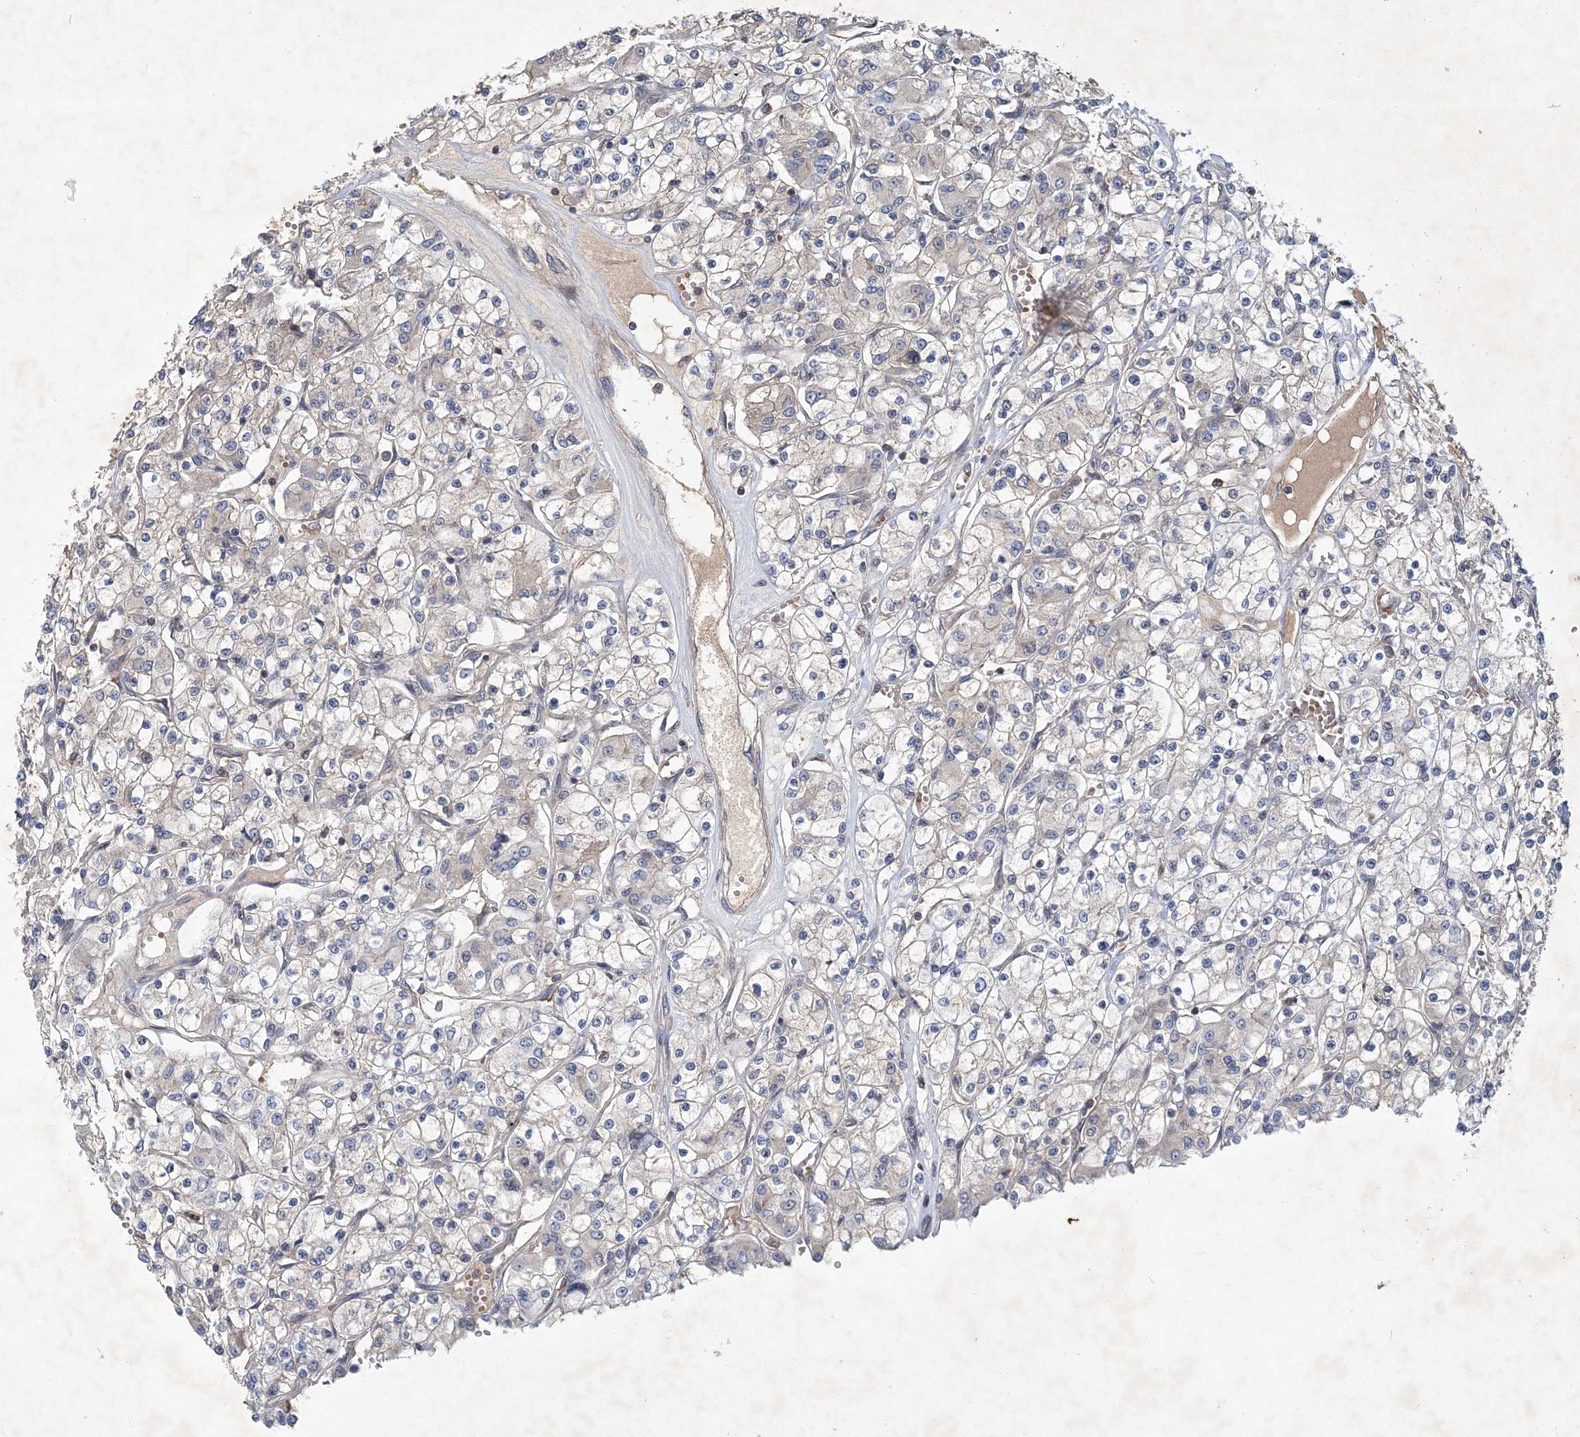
{"staining": {"intensity": "negative", "quantity": "none", "location": "none"}, "tissue": "renal cancer", "cell_type": "Tumor cells", "image_type": "cancer", "snomed": [{"axis": "morphology", "description": "Adenocarcinoma, NOS"}, {"axis": "topography", "description": "Kidney"}], "caption": "Renal cancer was stained to show a protein in brown. There is no significant staining in tumor cells.", "gene": "RNF25", "patient": {"sex": "female", "age": 59}}